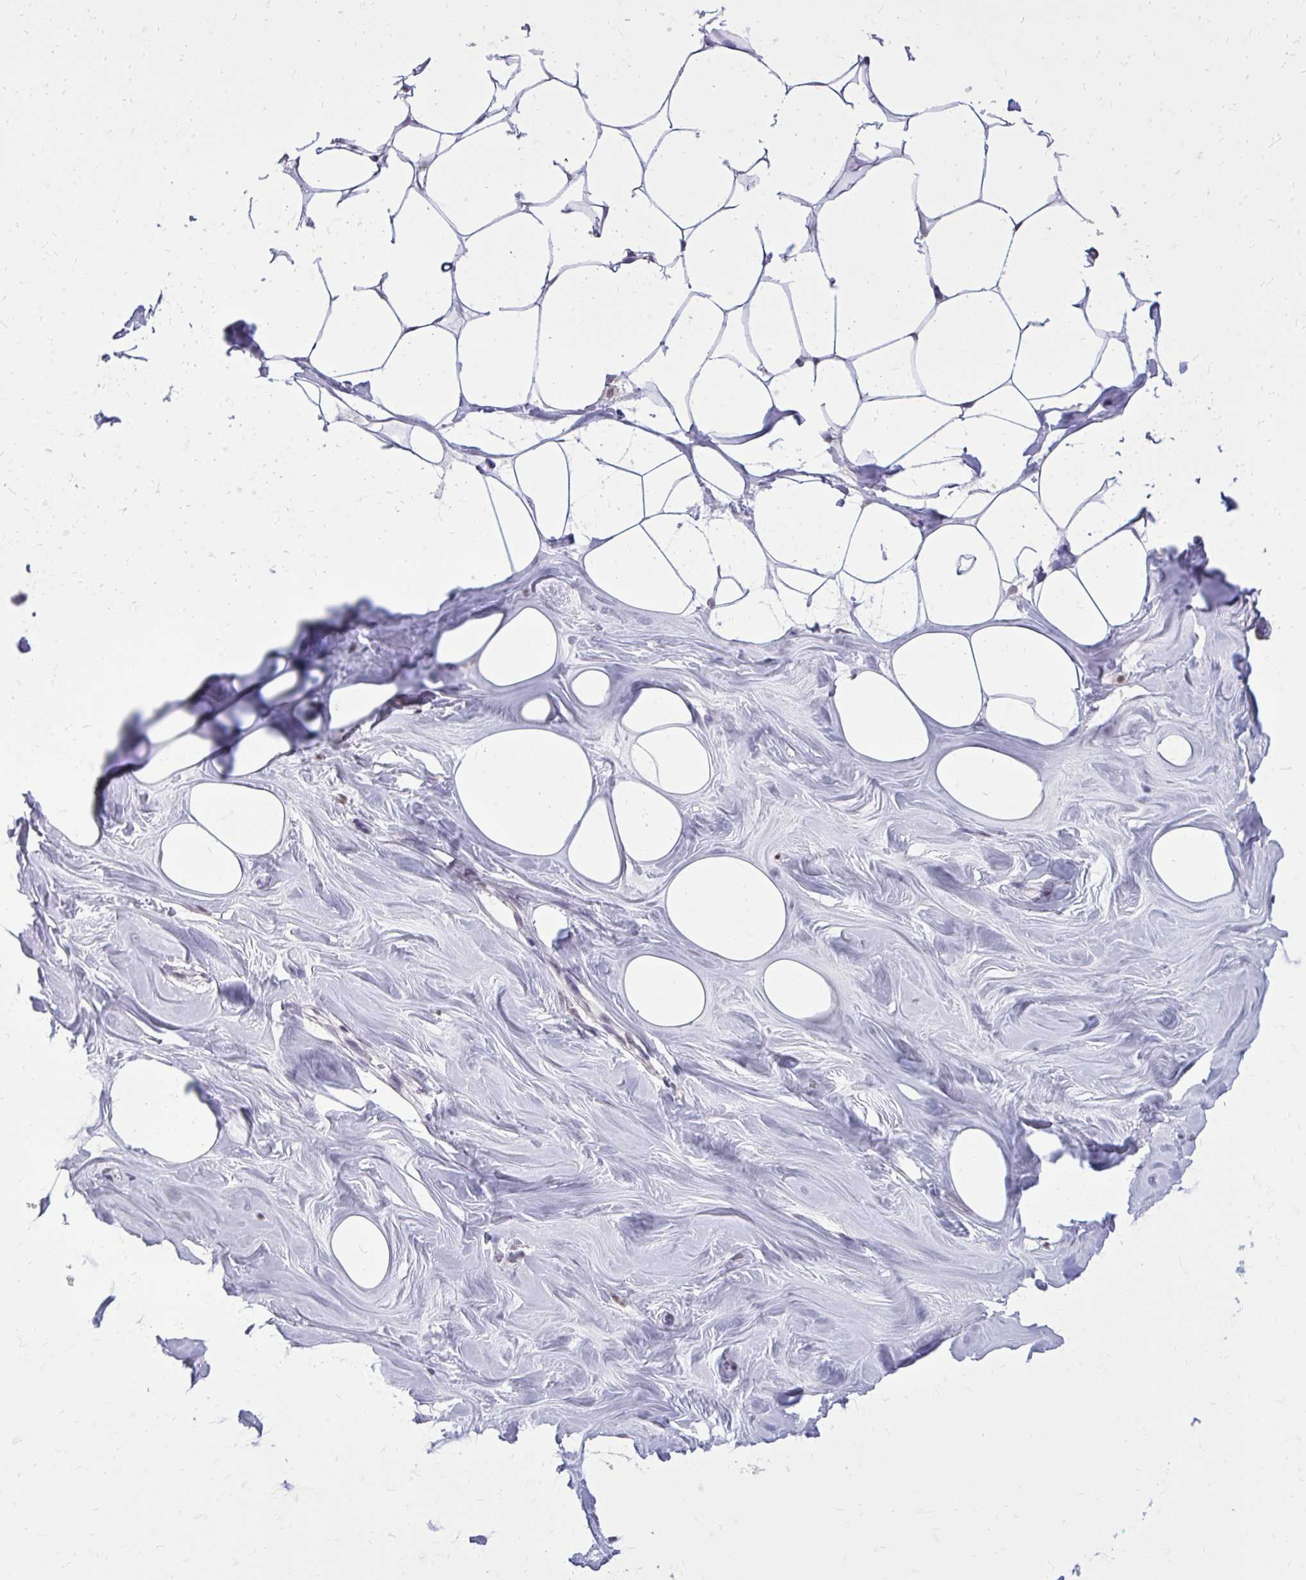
{"staining": {"intensity": "negative", "quantity": "none", "location": "none"}, "tissue": "breast", "cell_type": "Adipocytes", "image_type": "normal", "snomed": [{"axis": "morphology", "description": "Normal tissue, NOS"}, {"axis": "topography", "description": "Breast"}], "caption": "IHC image of normal breast: human breast stained with DAB (3,3'-diaminobenzidine) exhibits no significant protein positivity in adipocytes.", "gene": "AKAP5", "patient": {"sex": "female", "age": 27}}